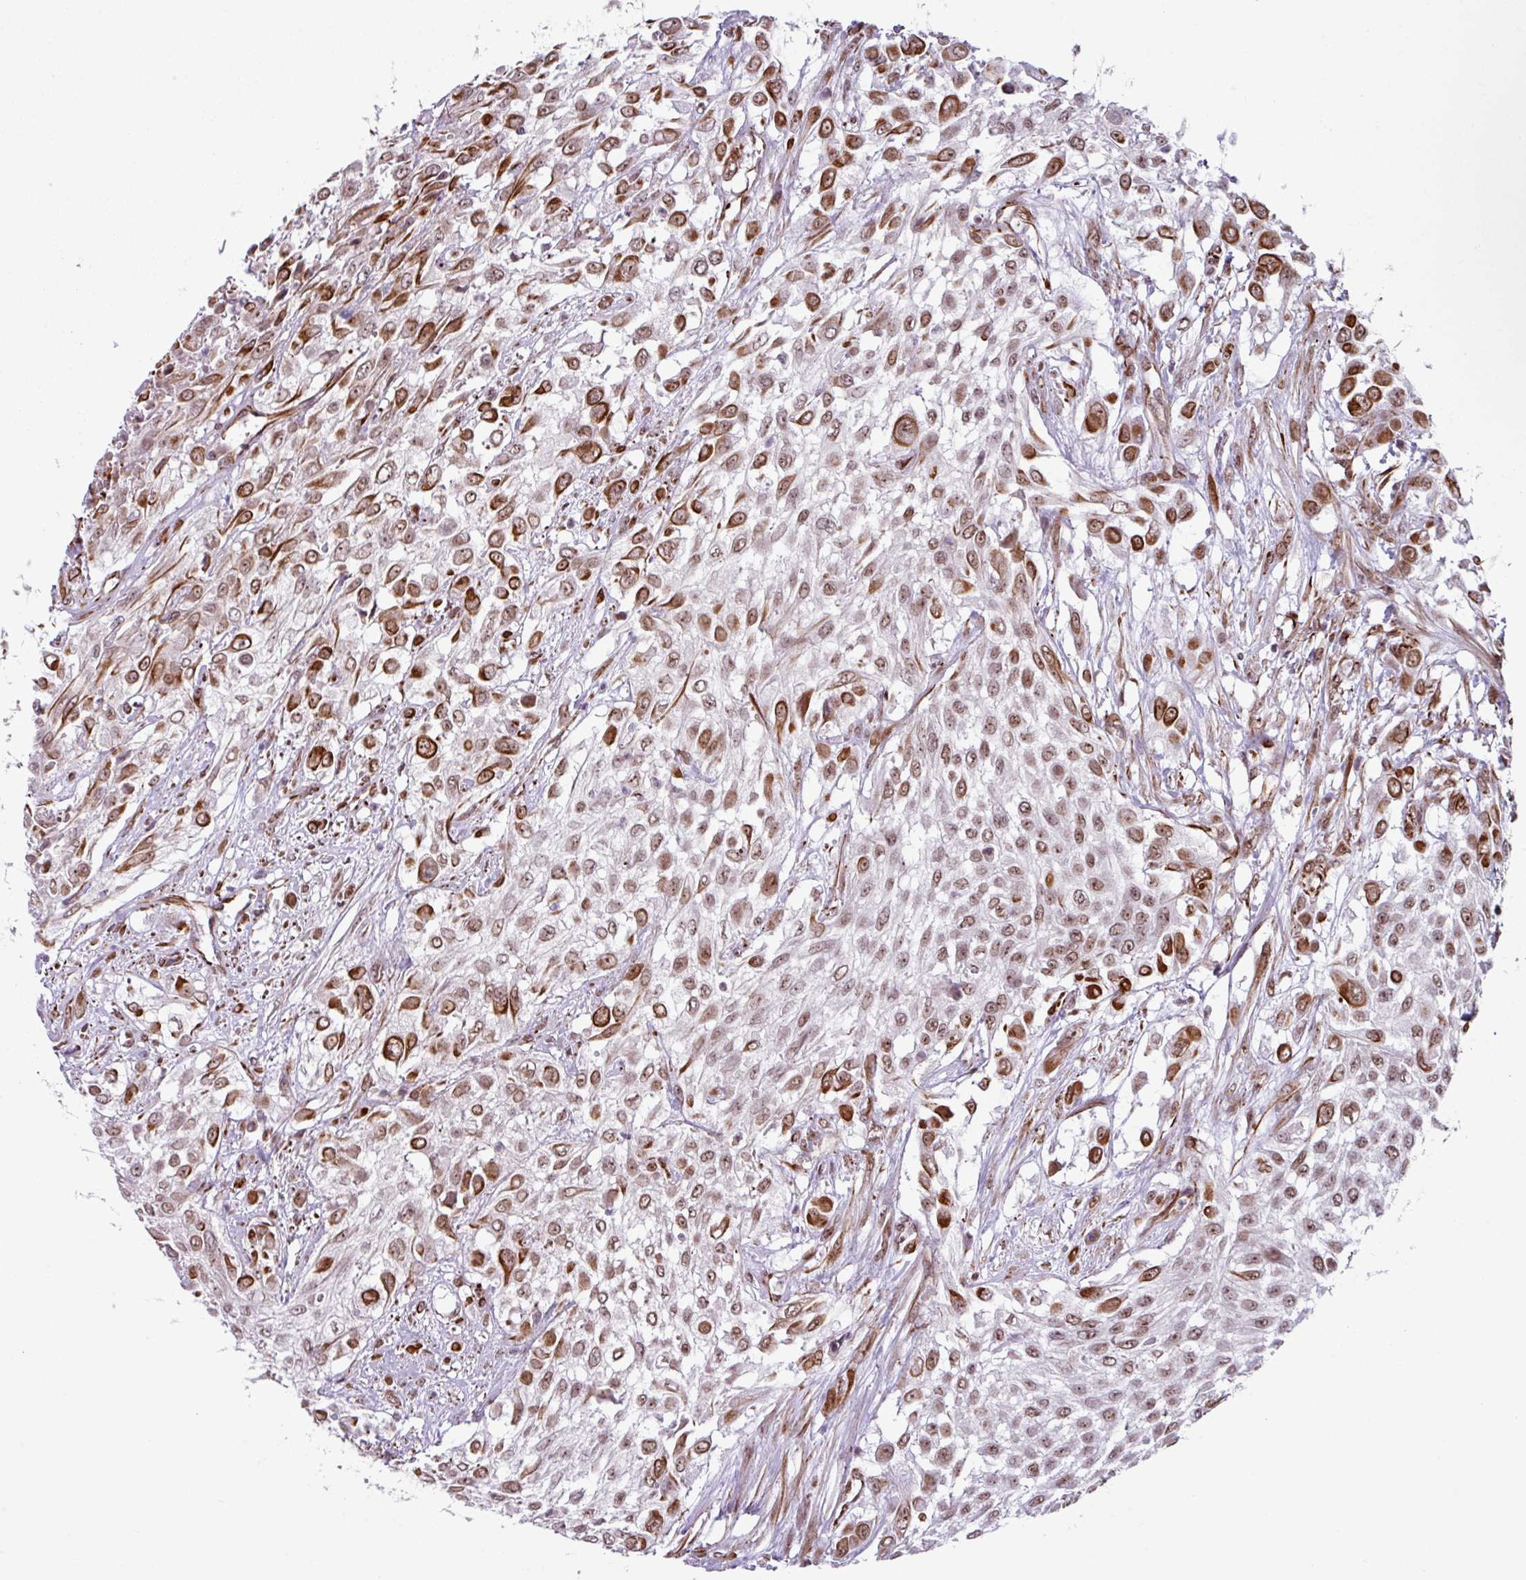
{"staining": {"intensity": "strong", "quantity": "25%-75%", "location": "cytoplasmic/membranous"}, "tissue": "urothelial cancer", "cell_type": "Tumor cells", "image_type": "cancer", "snomed": [{"axis": "morphology", "description": "Urothelial carcinoma, High grade"}, {"axis": "topography", "description": "Urinary bladder"}], "caption": "Immunohistochemistry (IHC) staining of high-grade urothelial carcinoma, which exhibits high levels of strong cytoplasmic/membranous positivity in about 25%-75% of tumor cells indicating strong cytoplasmic/membranous protein expression. The staining was performed using DAB (3,3'-diaminobenzidine) (brown) for protein detection and nuclei were counterstained in hematoxylin (blue).", "gene": "CHD3", "patient": {"sex": "male", "age": 57}}